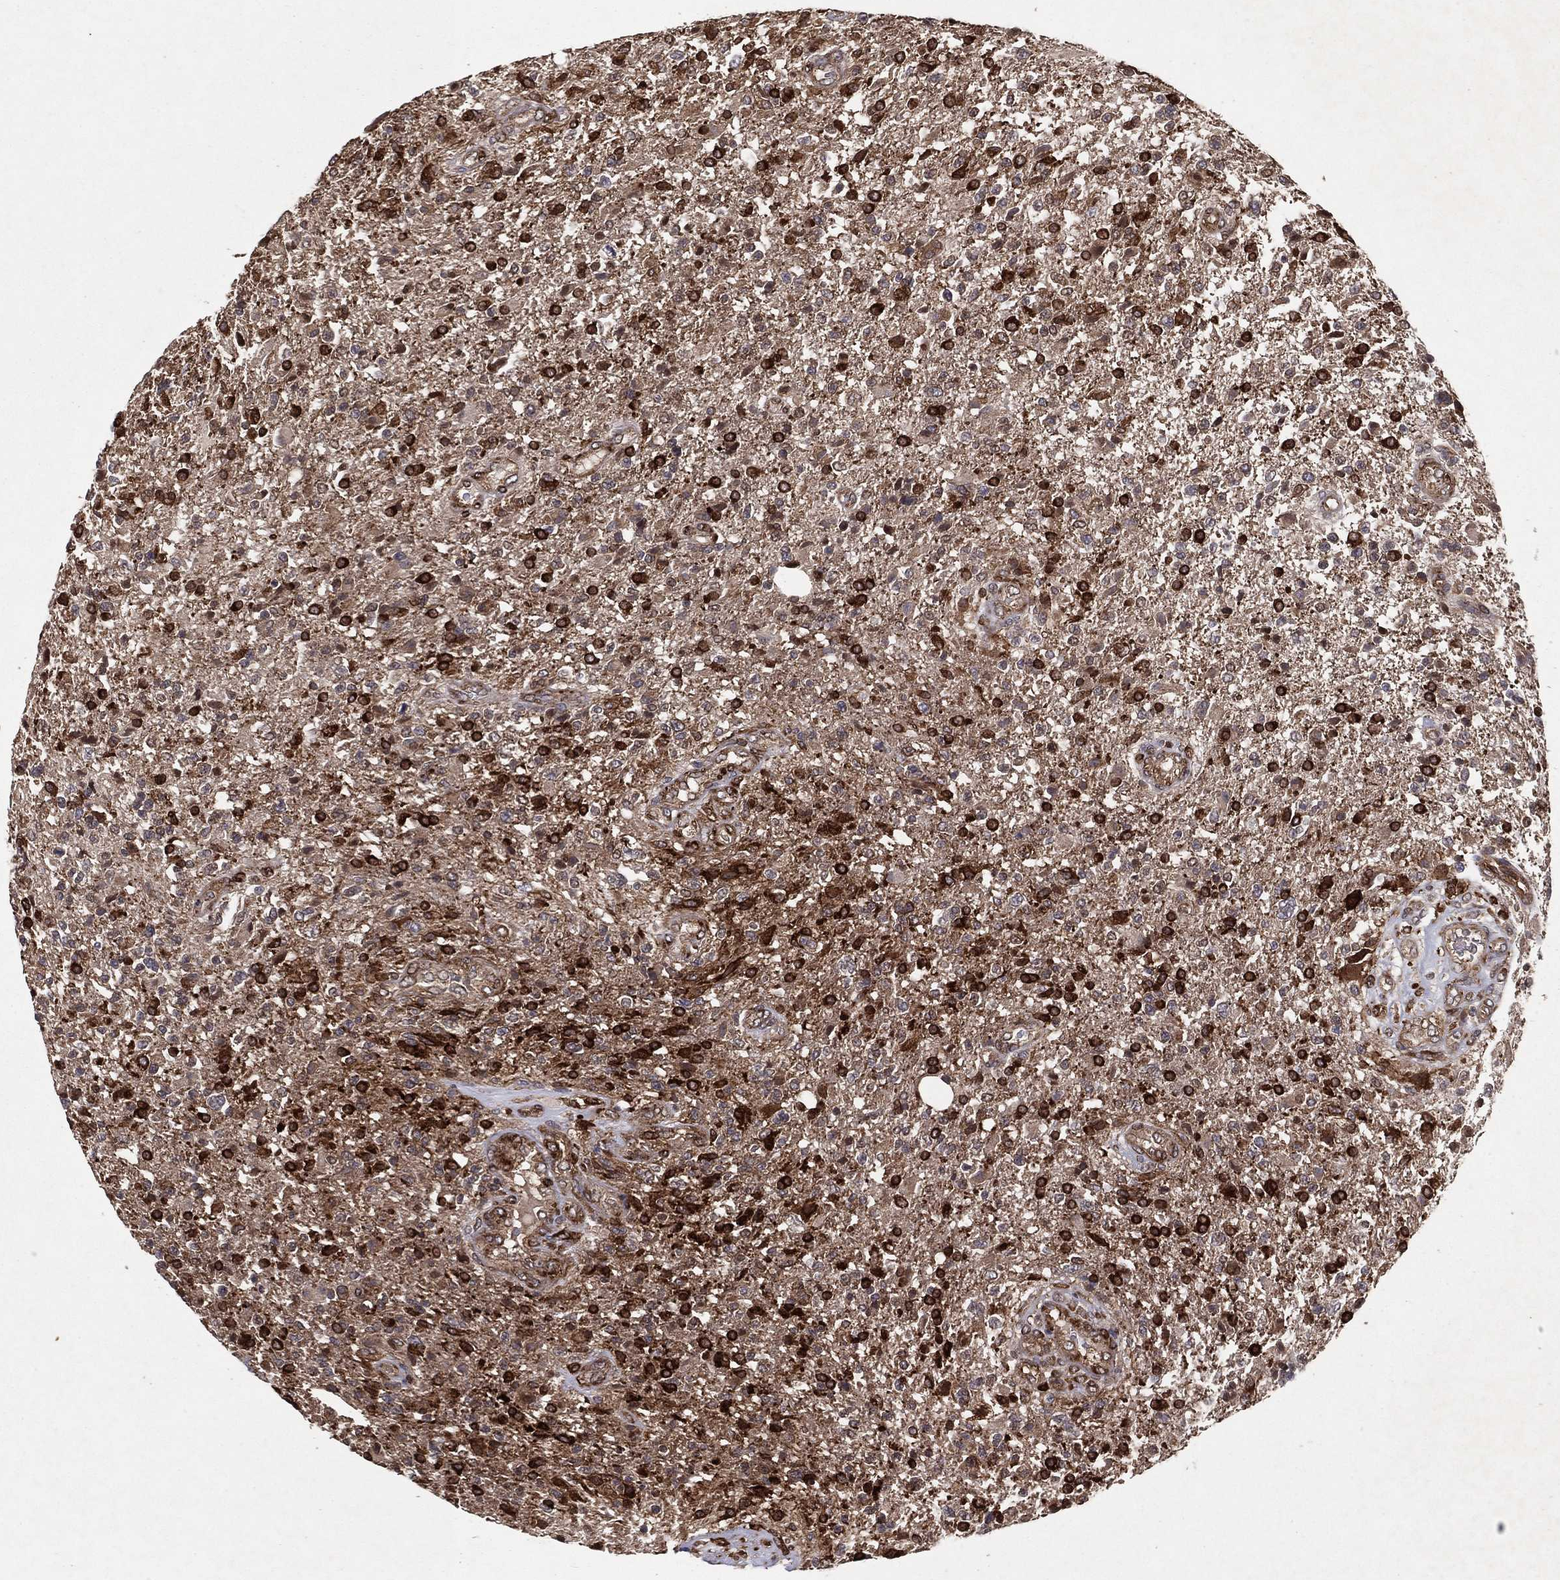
{"staining": {"intensity": "strong", "quantity": ">75%", "location": "cytoplasmic/membranous"}, "tissue": "glioma", "cell_type": "Tumor cells", "image_type": "cancer", "snomed": [{"axis": "morphology", "description": "Glioma, malignant, High grade"}, {"axis": "topography", "description": "Brain"}], "caption": "Tumor cells demonstrate strong cytoplasmic/membranous positivity in about >75% of cells in glioma.", "gene": "CERS2", "patient": {"sex": "male", "age": 56}}